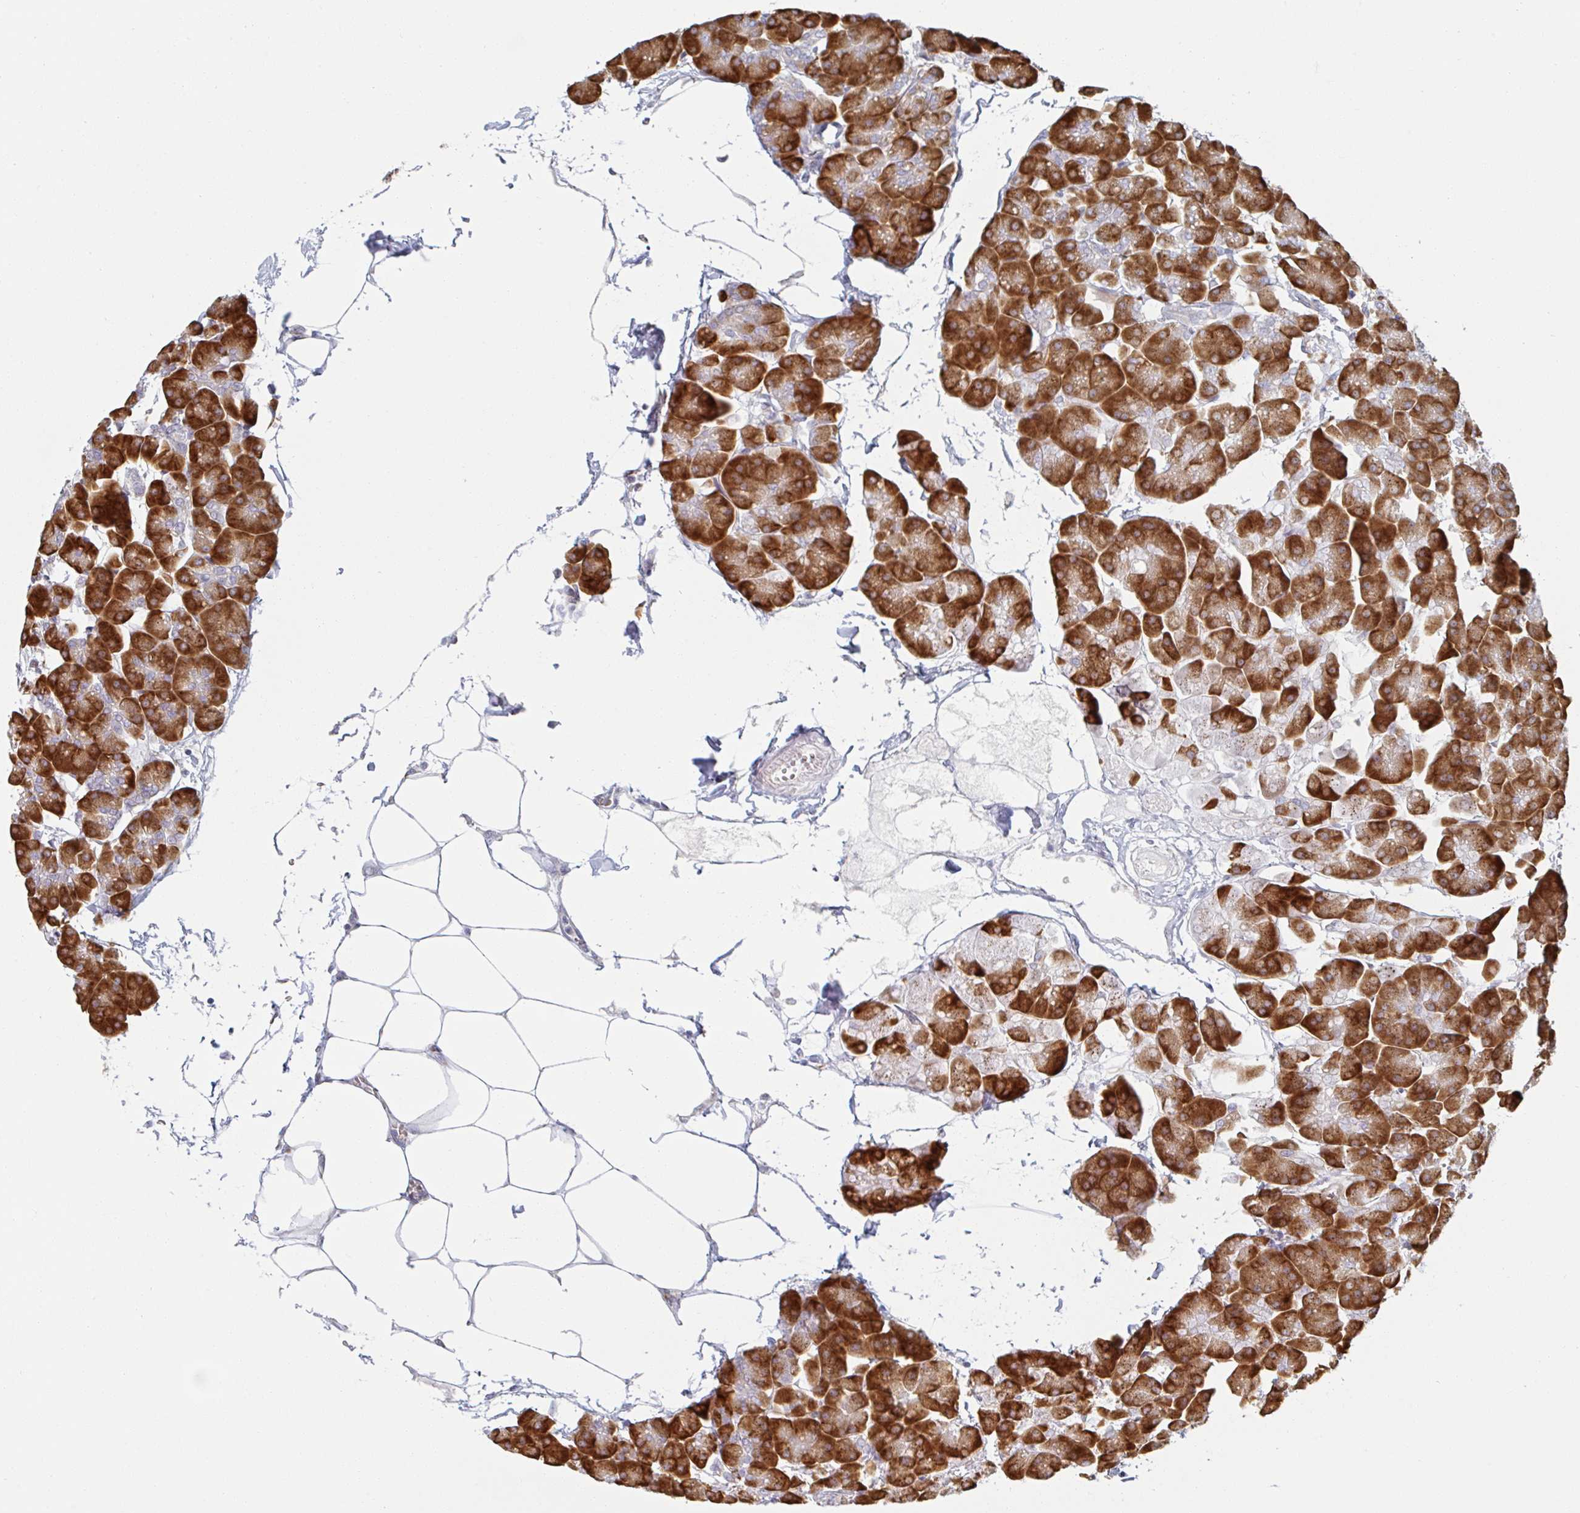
{"staining": {"intensity": "strong", "quantity": ">75%", "location": "cytoplasmic/membranous"}, "tissue": "pancreas", "cell_type": "Exocrine glandular cells", "image_type": "normal", "snomed": [{"axis": "morphology", "description": "Normal tissue, NOS"}, {"axis": "topography", "description": "Pancreas"}], "caption": "Immunohistochemistry of normal human pancreas reveals high levels of strong cytoplasmic/membranous staining in approximately >75% of exocrine glandular cells. Nuclei are stained in blue.", "gene": "TRAPPC10", "patient": {"sex": "male", "age": 35}}